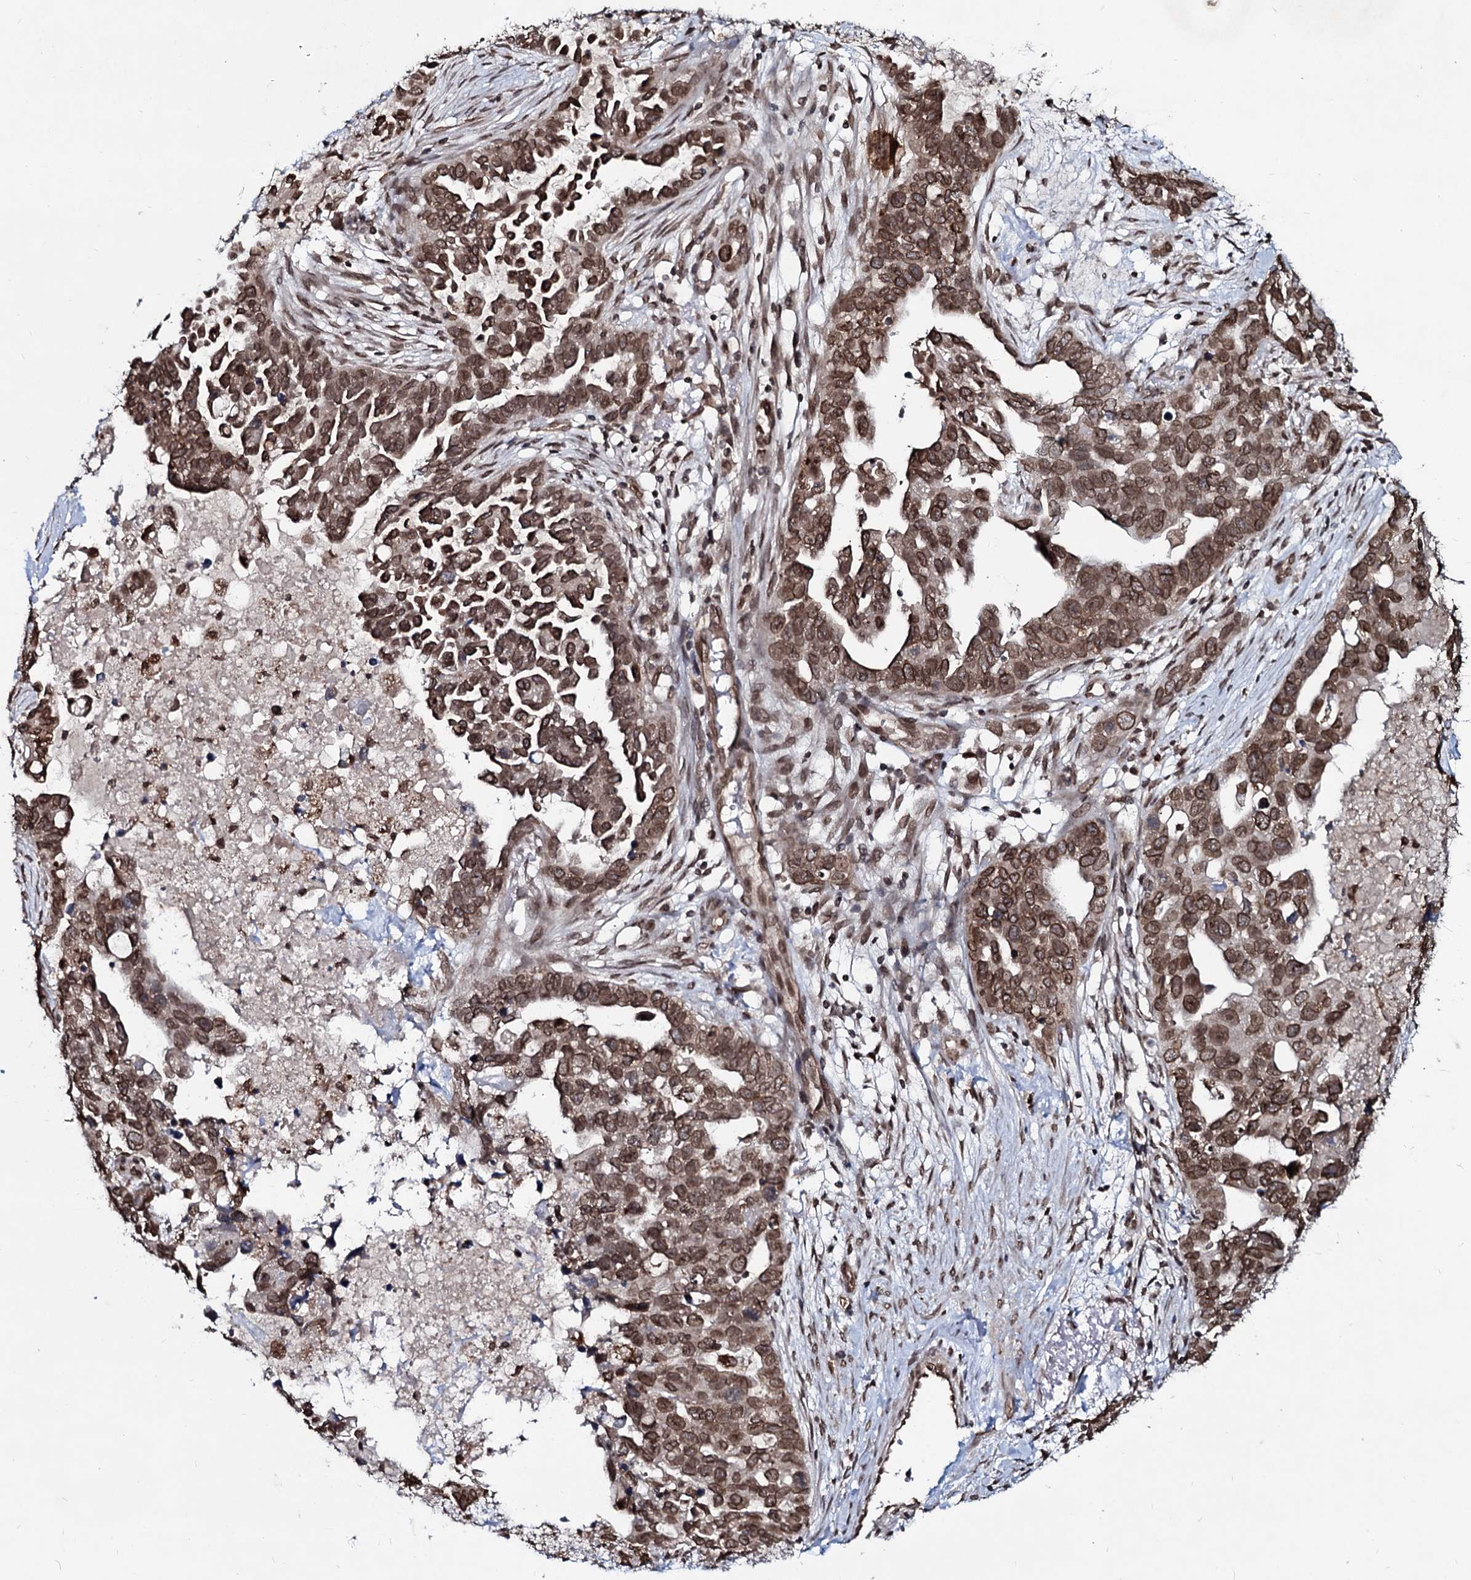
{"staining": {"intensity": "moderate", "quantity": ">75%", "location": "cytoplasmic/membranous,nuclear"}, "tissue": "ovarian cancer", "cell_type": "Tumor cells", "image_type": "cancer", "snomed": [{"axis": "morphology", "description": "Cystadenocarcinoma, serous, NOS"}, {"axis": "topography", "description": "Ovary"}], "caption": "DAB (3,3'-diaminobenzidine) immunohistochemical staining of human ovarian cancer demonstrates moderate cytoplasmic/membranous and nuclear protein expression in about >75% of tumor cells.", "gene": "RNF6", "patient": {"sex": "female", "age": 54}}